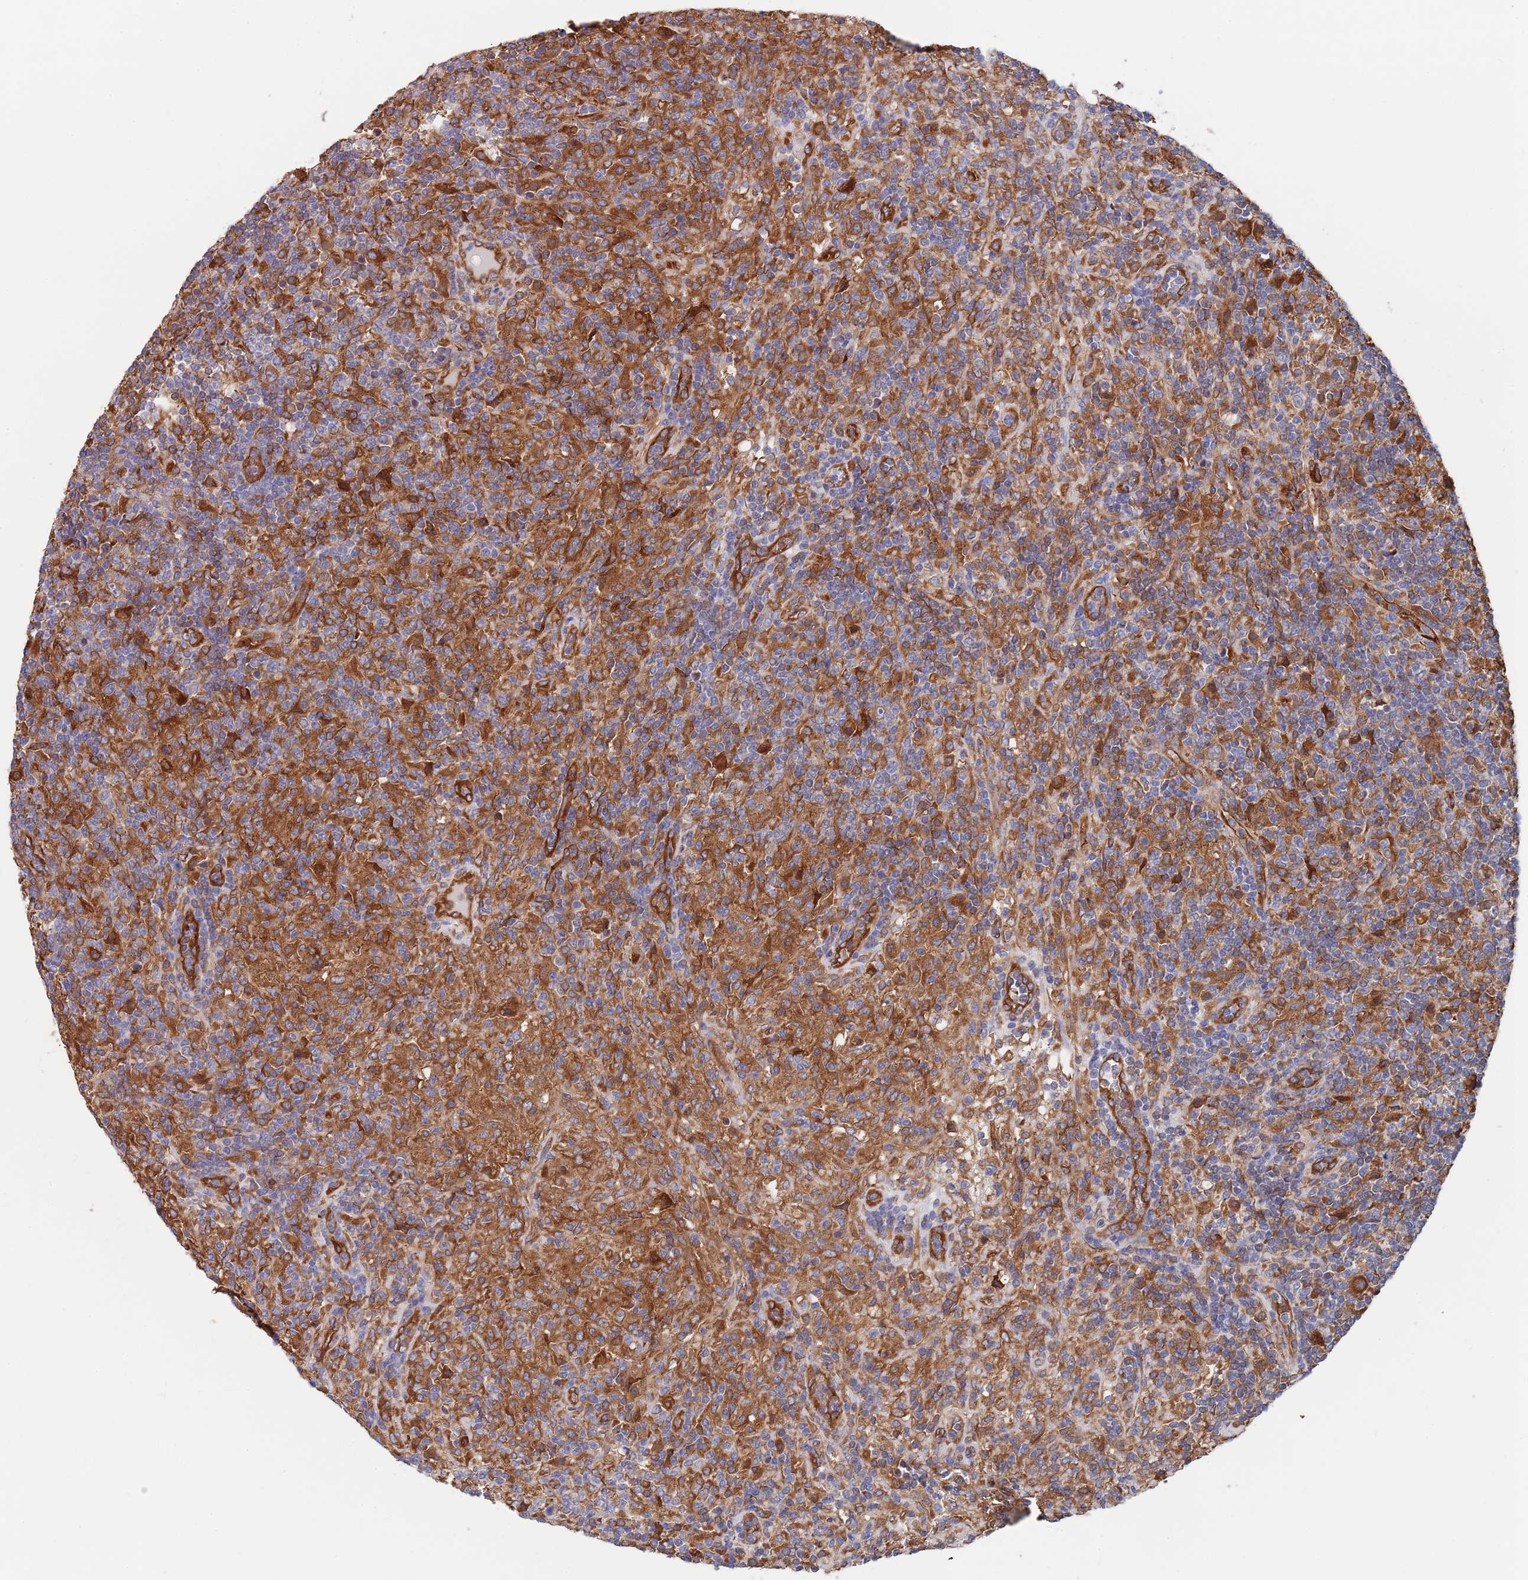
{"staining": {"intensity": "strong", "quantity": ">75%", "location": "cytoplasmic/membranous"}, "tissue": "lymphoma", "cell_type": "Tumor cells", "image_type": "cancer", "snomed": [{"axis": "morphology", "description": "Hodgkin's disease, NOS"}, {"axis": "topography", "description": "Lymph node"}], "caption": "An immunohistochemistry (IHC) image of tumor tissue is shown. Protein staining in brown labels strong cytoplasmic/membranous positivity in lymphoma within tumor cells. The staining was performed using DAB (3,3'-diaminobenzidine), with brown indicating positive protein expression. Nuclei are stained blue with hematoxylin.", "gene": "DCUN1D3", "patient": {"sex": "male", "age": 70}}